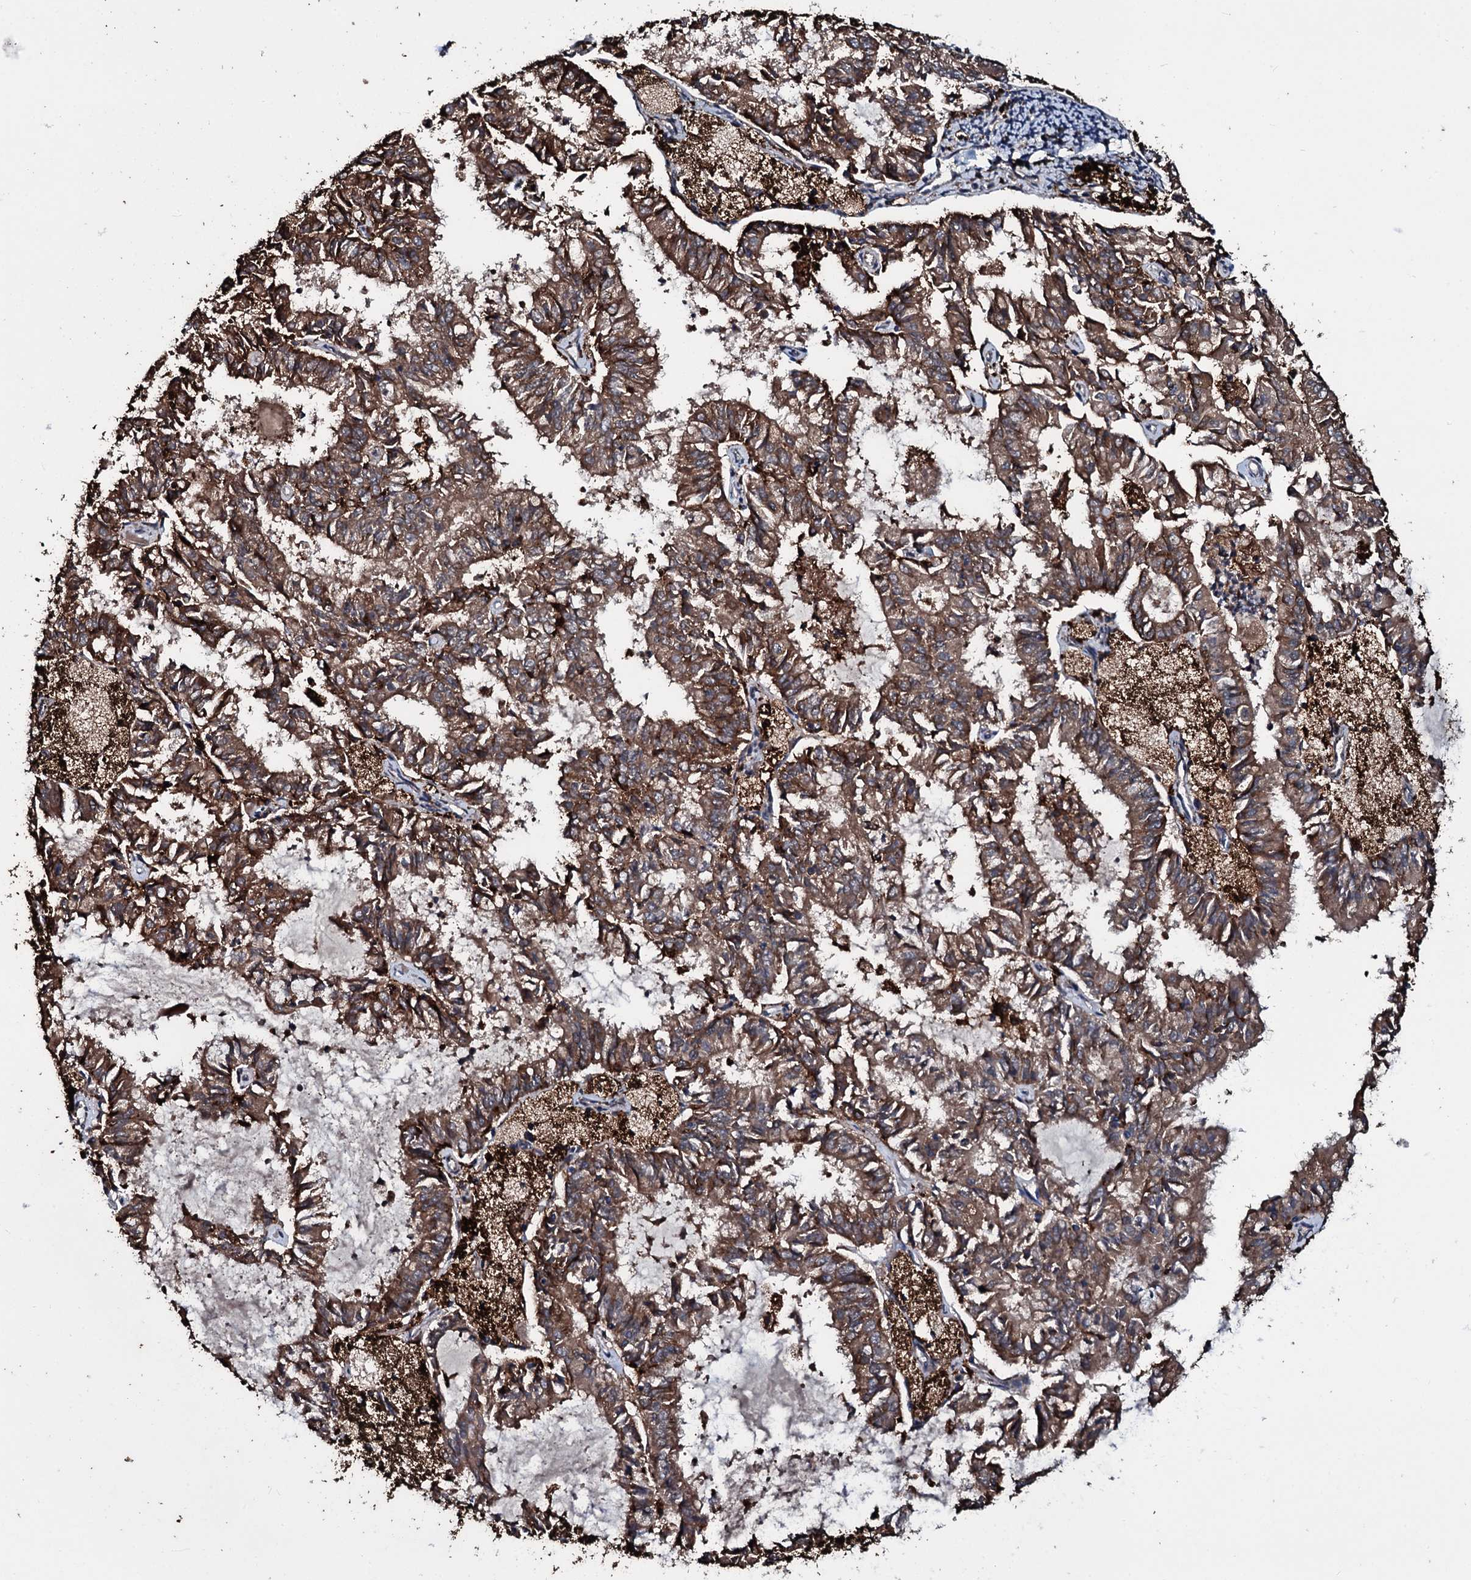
{"staining": {"intensity": "moderate", "quantity": ">75%", "location": "cytoplasmic/membranous"}, "tissue": "endometrial cancer", "cell_type": "Tumor cells", "image_type": "cancer", "snomed": [{"axis": "morphology", "description": "Adenocarcinoma, NOS"}, {"axis": "topography", "description": "Endometrium"}], "caption": "Immunohistochemistry (IHC) photomicrograph of neoplastic tissue: endometrial adenocarcinoma stained using IHC reveals medium levels of moderate protein expression localized specifically in the cytoplasmic/membranous of tumor cells, appearing as a cytoplasmic/membranous brown color.", "gene": "TPGS2", "patient": {"sex": "female", "age": 57}}